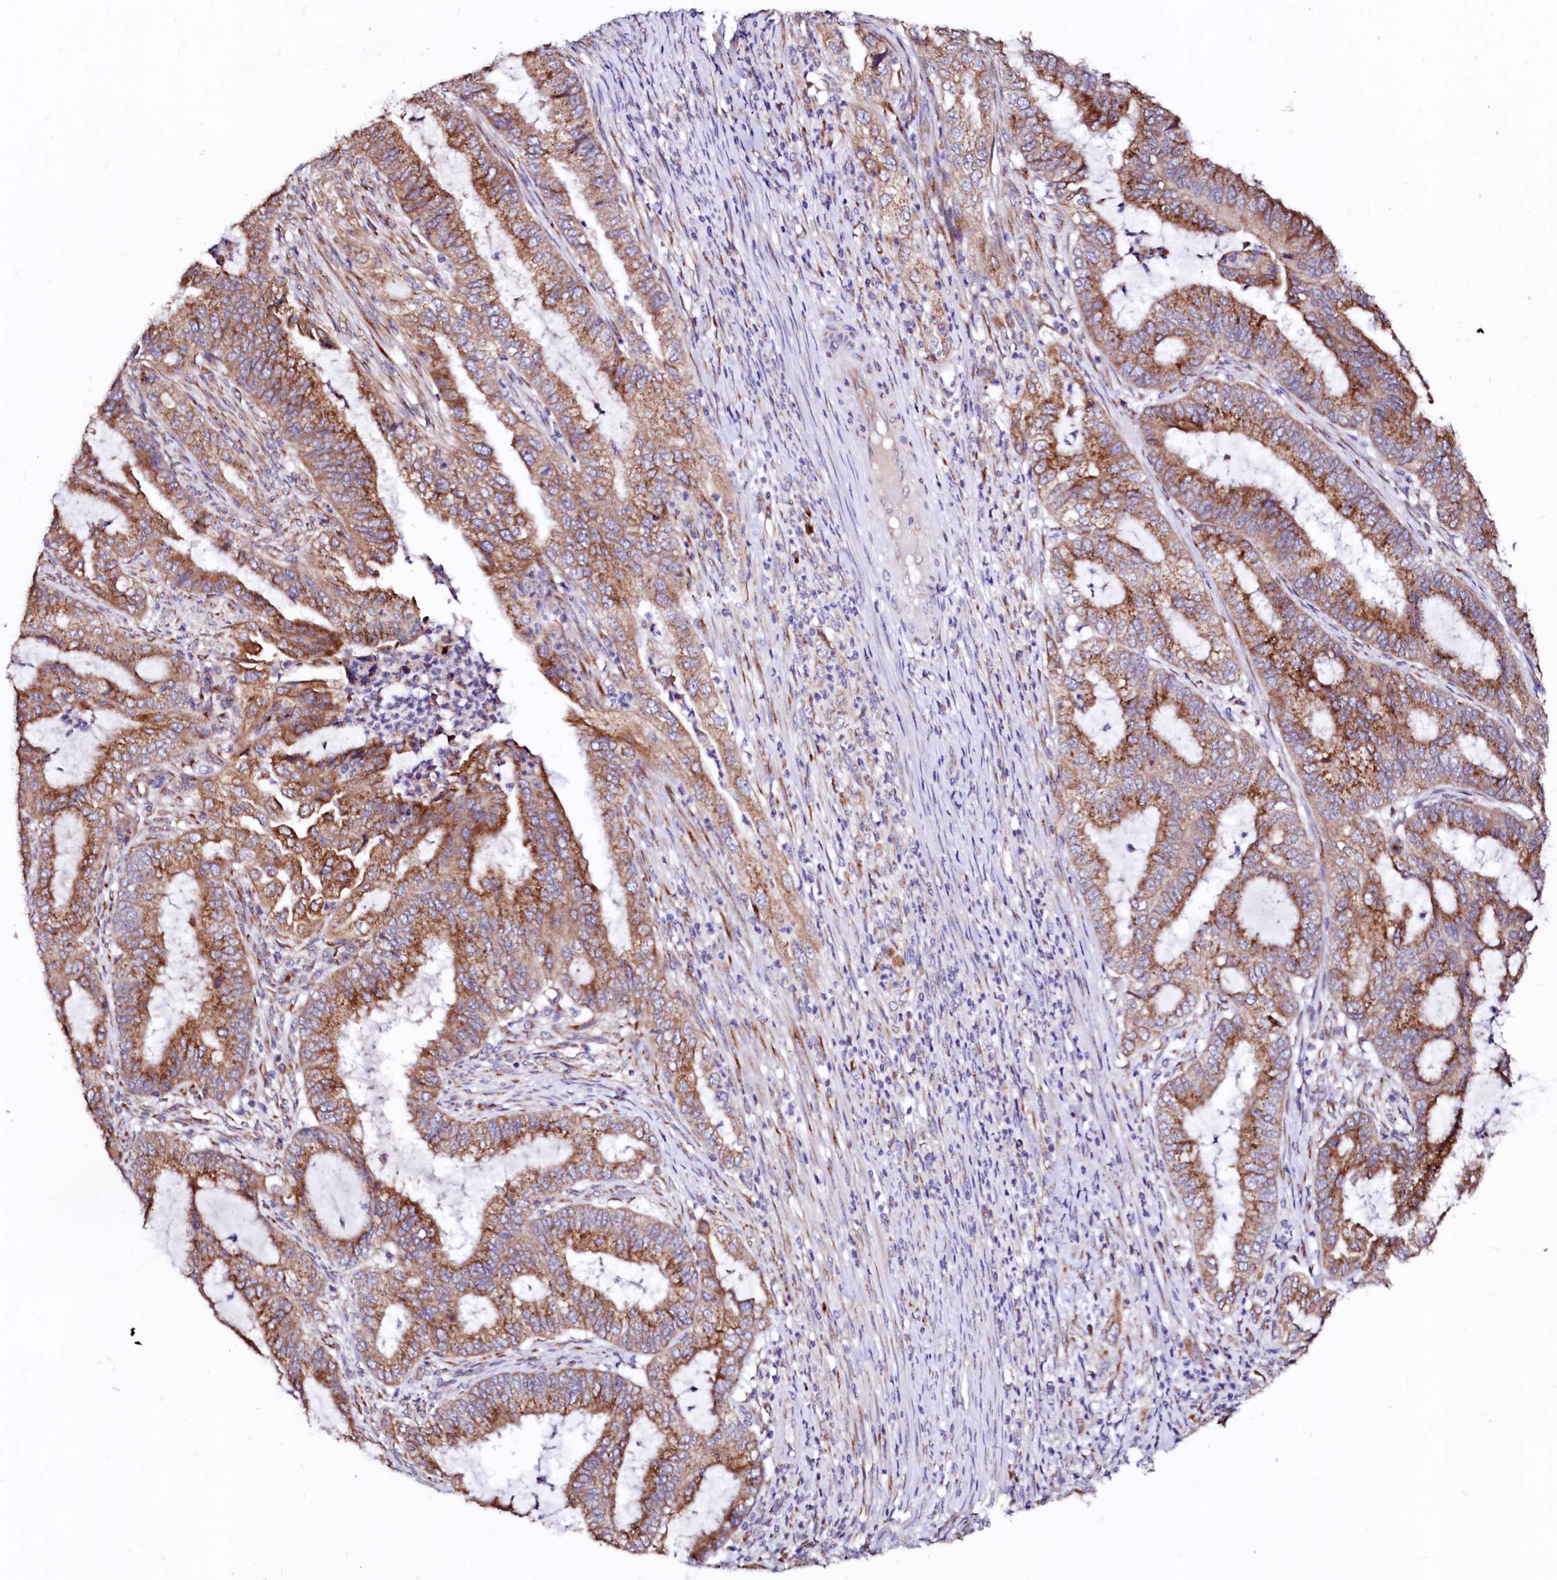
{"staining": {"intensity": "strong", "quantity": ">75%", "location": "cytoplasmic/membranous"}, "tissue": "endometrial cancer", "cell_type": "Tumor cells", "image_type": "cancer", "snomed": [{"axis": "morphology", "description": "Adenocarcinoma, NOS"}, {"axis": "topography", "description": "Endometrium"}], "caption": "Protein expression analysis of human adenocarcinoma (endometrial) reveals strong cytoplasmic/membranous staining in approximately >75% of tumor cells. (DAB IHC, brown staining for protein, blue staining for nuclei).", "gene": "LMAN1", "patient": {"sex": "female", "age": 51}}